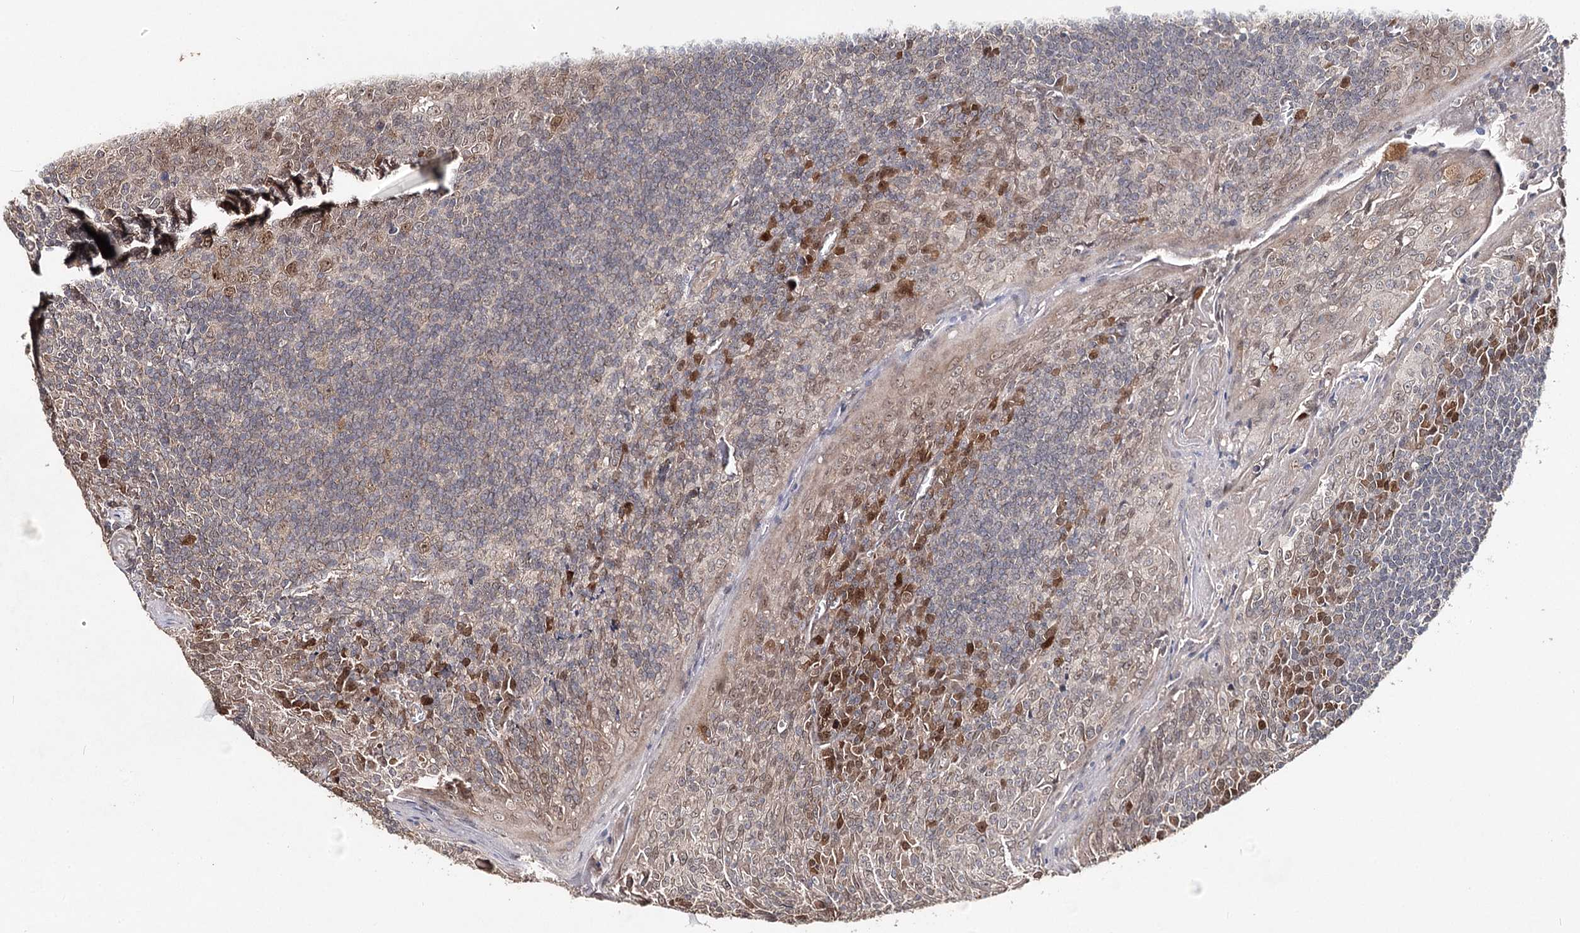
{"staining": {"intensity": "moderate", "quantity": "25%-75%", "location": "cytoplasmic/membranous,nuclear"}, "tissue": "tonsil", "cell_type": "Germinal center cells", "image_type": "normal", "snomed": [{"axis": "morphology", "description": "Normal tissue, NOS"}, {"axis": "topography", "description": "Tonsil"}], "caption": "Immunohistochemistry of unremarkable human tonsil exhibits medium levels of moderate cytoplasmic/membranous,nuclear staining in about 25%-75% of germinal center cells. (DAB IHC with brightfield microscopy, high magnification).", "gene": "NOPCHAP1", "patient": {"sex": "male", "age": 27}}